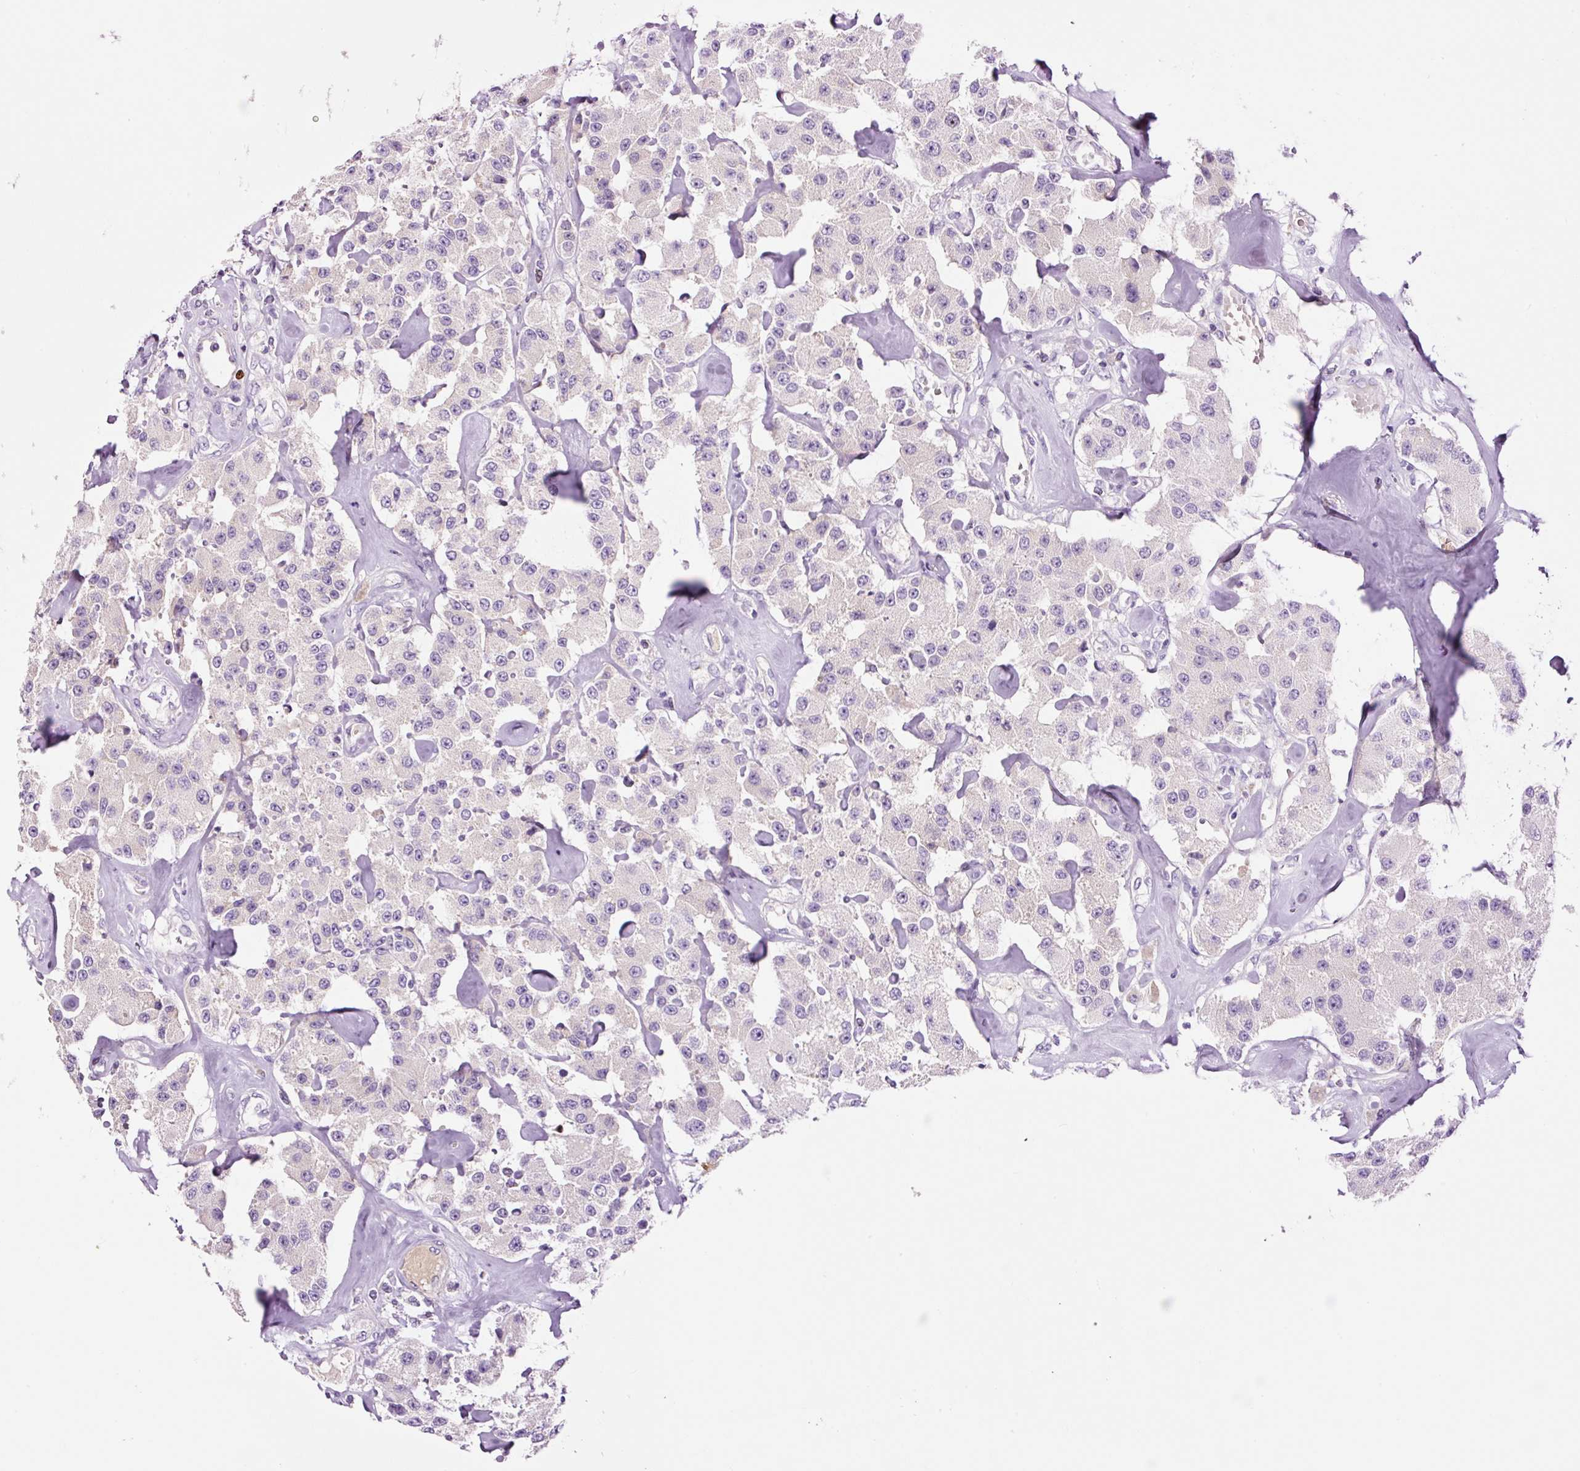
{"staining": {"intensity": "negative", "quantity": "none", "location": "none"}, "tissue": "carcinoid", "cell_type": "Tumor cells", "image_type": "cancer", "snomed": [{"axis": "morphology", "description": "Carcinoid, malignant, NOS"}, {"axis": "topography", "description": "Pancreas"}], "caption": "Image shows no significant protein staining in tumor cells of malignant carcinoid.", "gene": "DPPA4", "patient": {"sex": "male", "age": 41}}